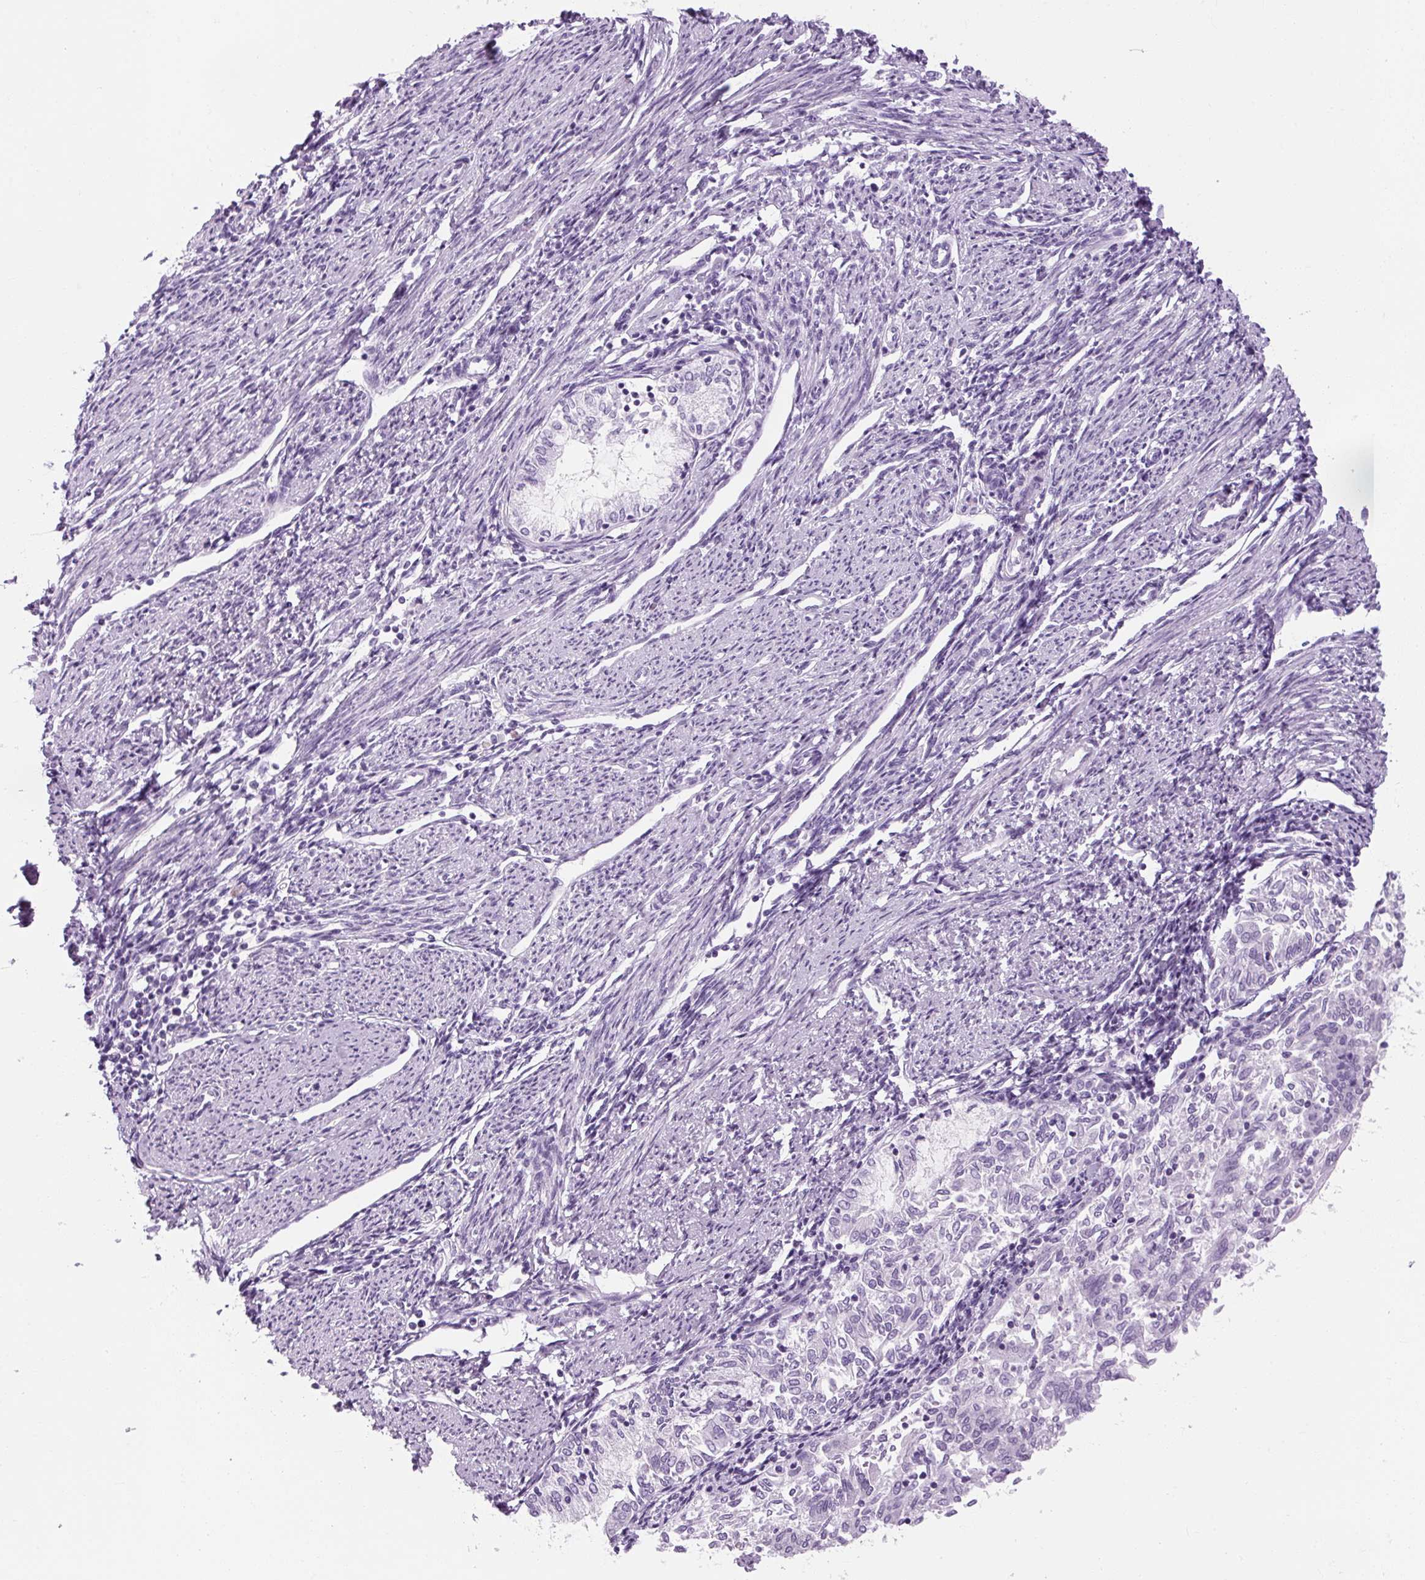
{"staining": {"intensity": "negative", "quantity": "none", "location": "none"}, "tissue": "endometrial cancer", "cell_type": "Tumor cells", "image_type": "cancer", "snomed": [{"axis": "morphology", "description": "Adenocarcinoma, NOS"}, {"axis": "topography", "description": "Endometrium"}], "caption": "The immunohistochemistry micrograph has no significant positivity in tumor cells of endometrial adenocarcinoma tissue.", "gene": "TIGD2", "patient": {"sex": "female", "age": 79}}